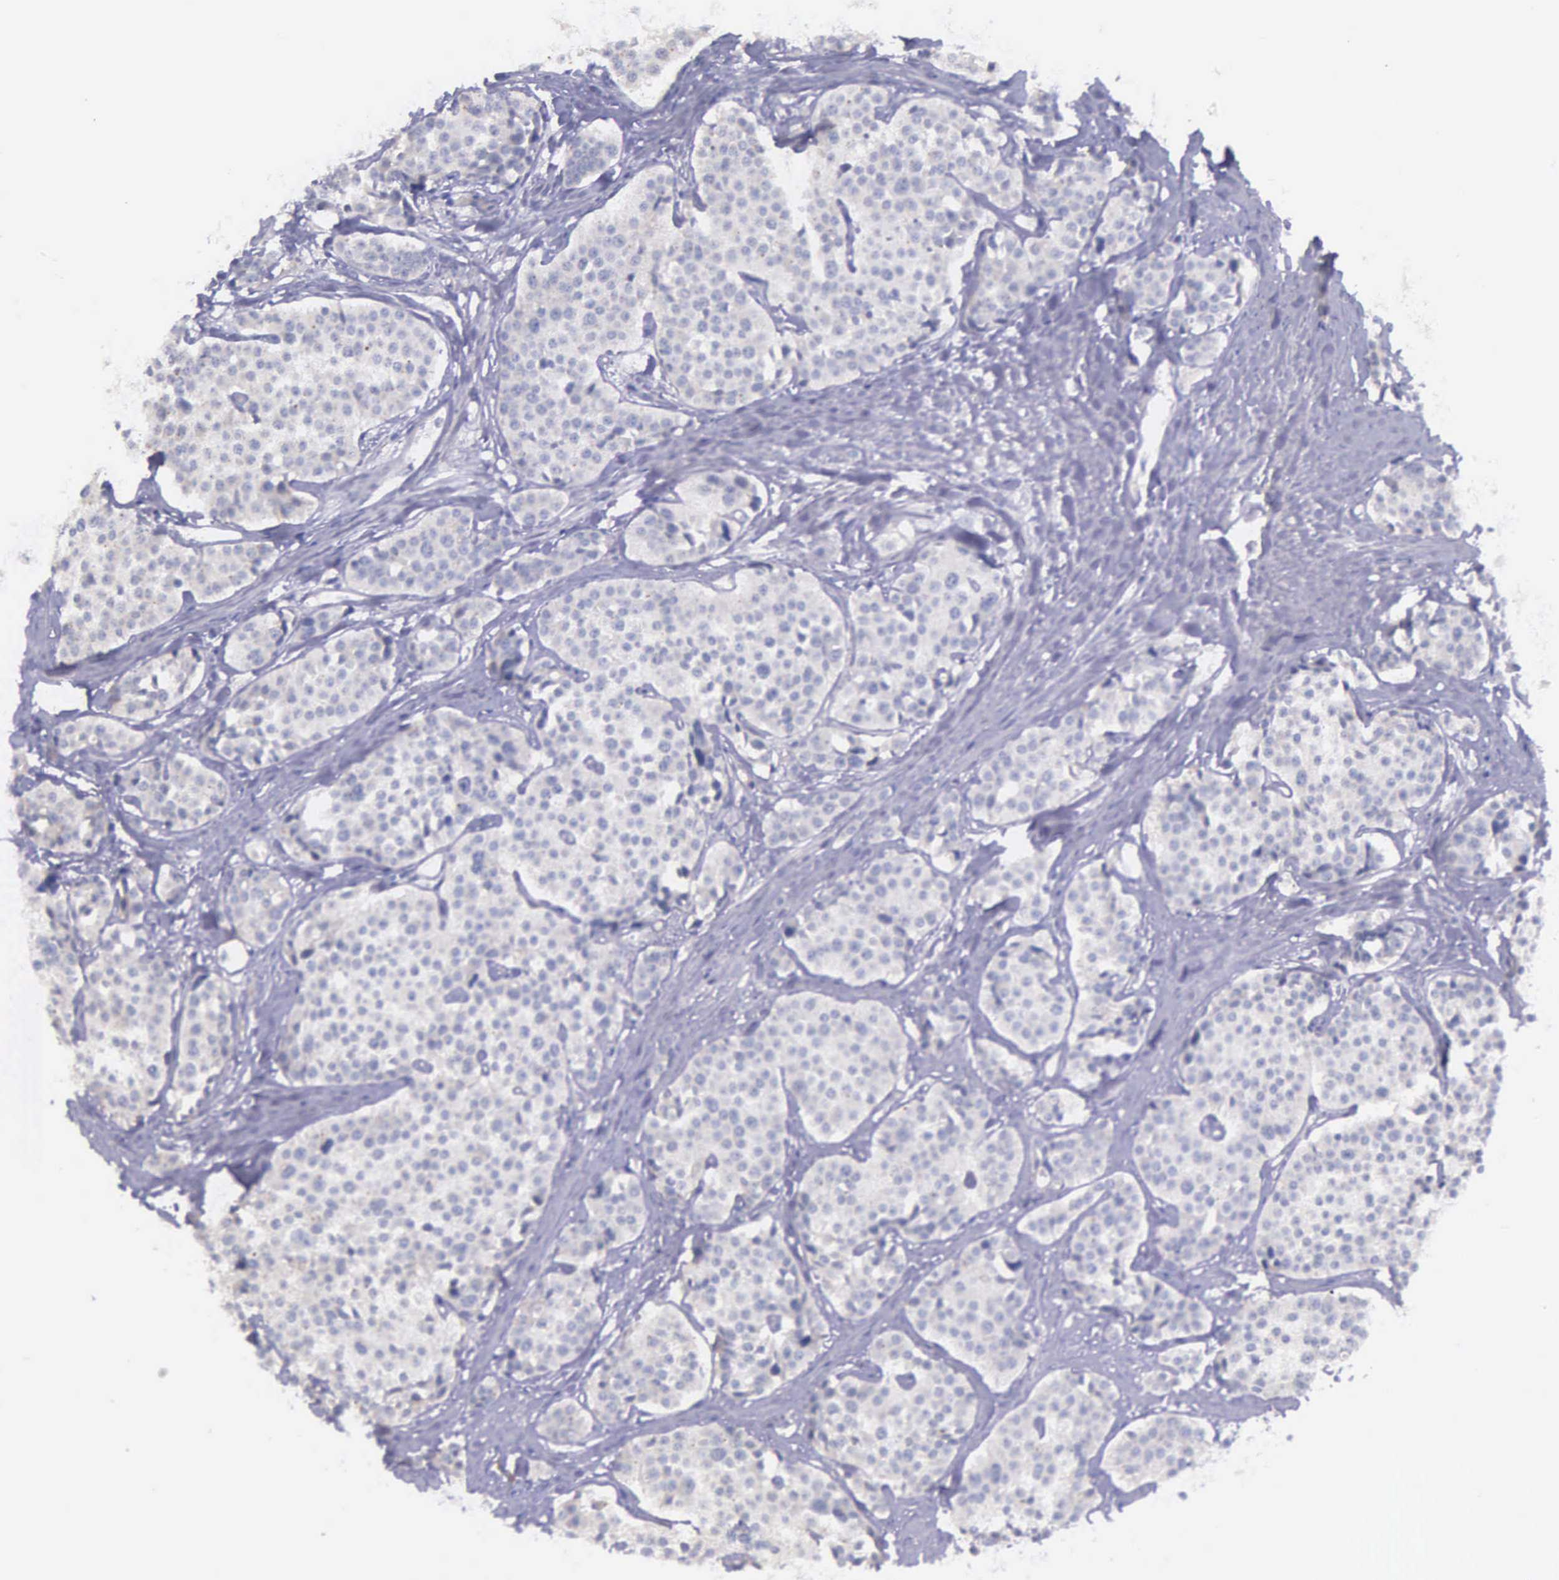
{"staining": {"intensity": "negative", "quantity": "none", "location": "none"}, "tissue": "carcinoid", "cell_type": "Tumor cells", "image_type": "cancer", "snomed": [{"axis": "morphology", "description": "Carcinoid, malignant, NOS"}, {"axis": "topography", "description": "Small intestine"}], "caption": "Protein analysis of malignant carcinoid displays no significant expression in tumor cells.", "gene": "THSD7A", "patient": {"sex": "male", "age": 60}}